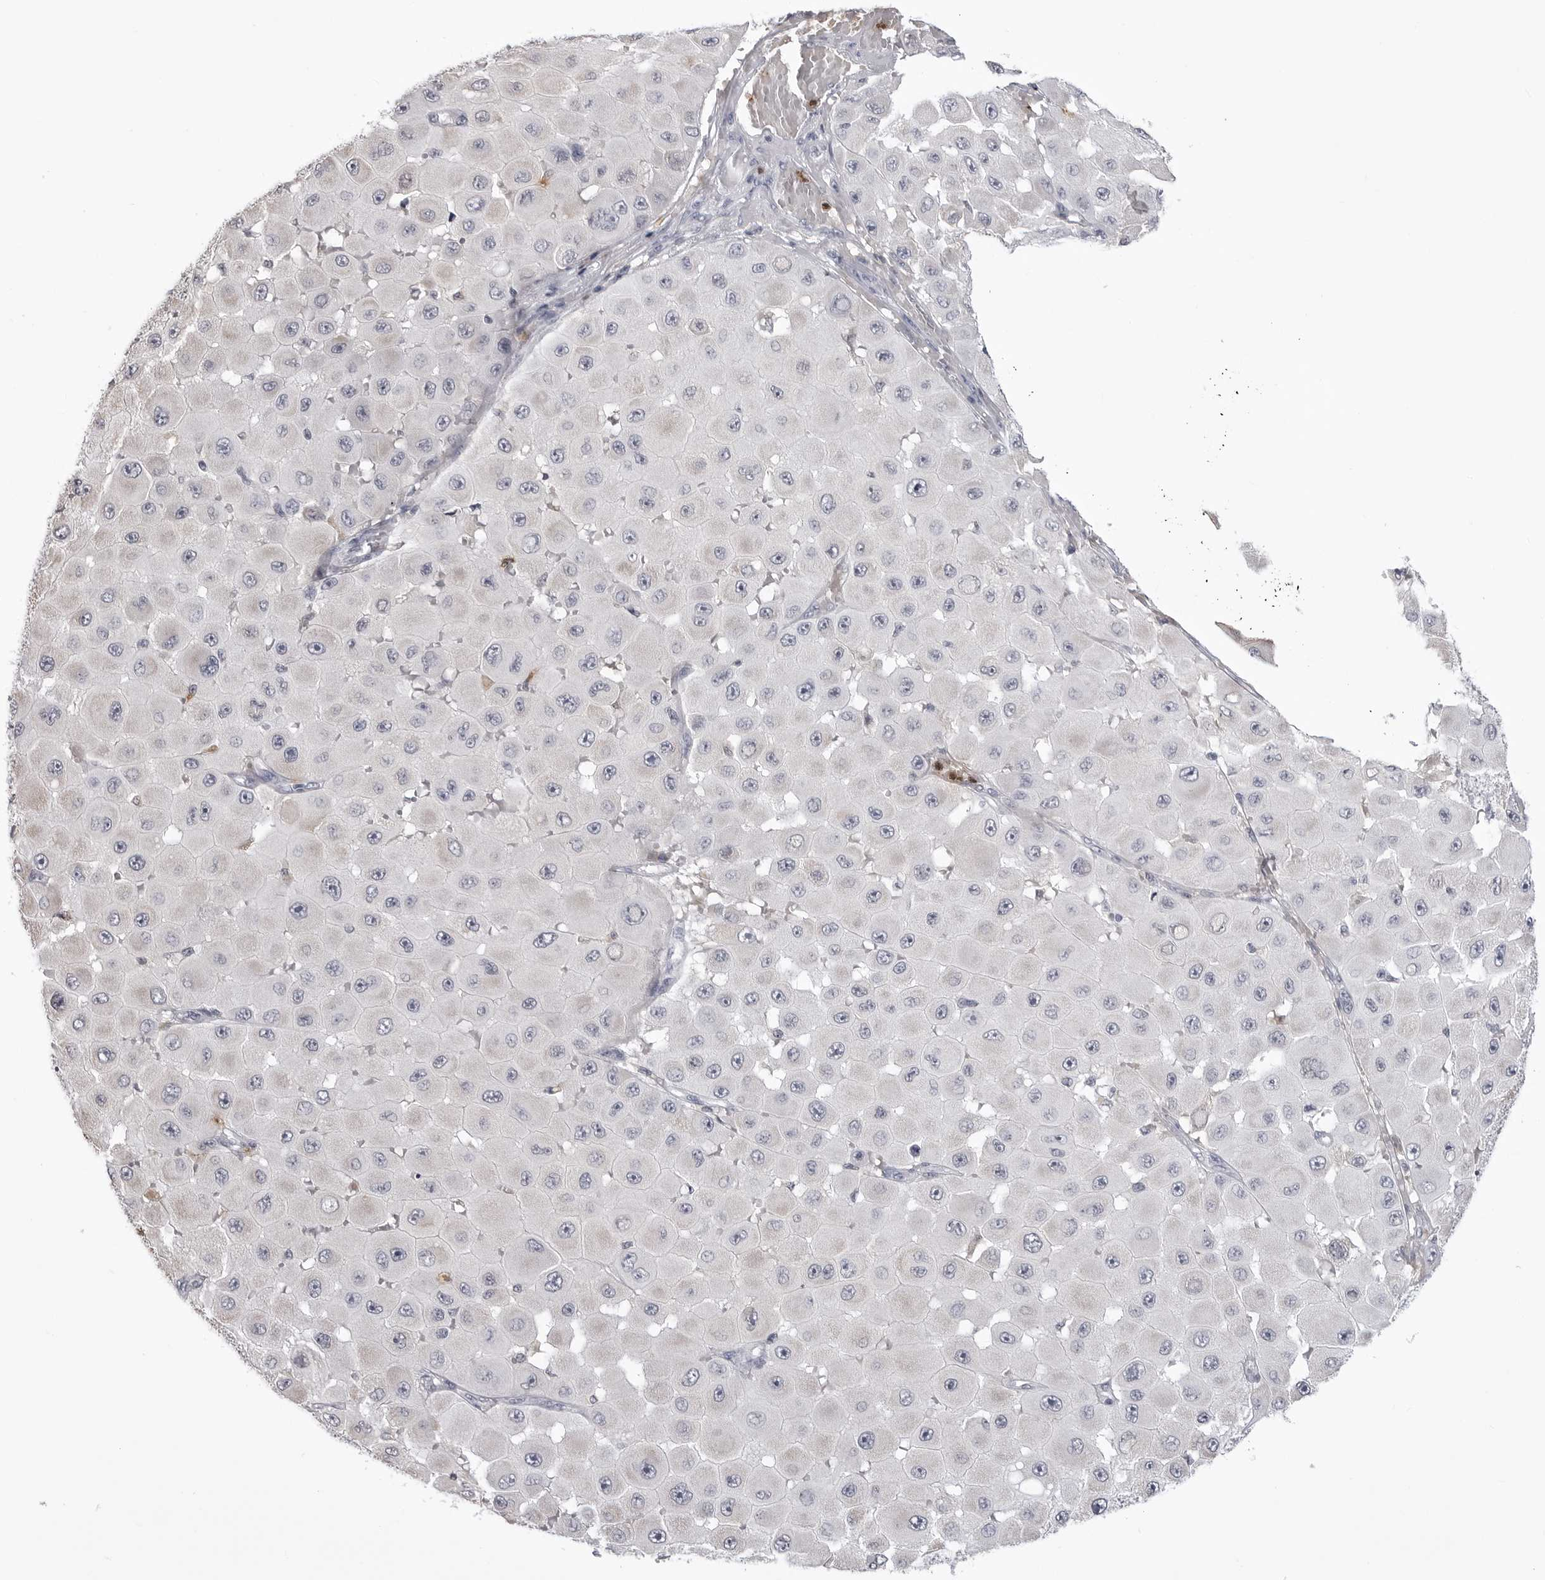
{"staining": {"intensity": "negative", "quantity": "none", "location": "none"}, "tissue": "melanoma", "cell_type": "Tumor cells", "image_type": "cancer", "snomed": [{"axis": "morphology", "description": "Malignant melanoma, NOS"}, {"axis": "topography", "description": "Skin"}], "caption": "DAB immunohistochemical staining of melanoma exhibits no significant staining in tumor cells. (IHC, brightfield microscopy, high magnification).", "gene": "STAP2", "patient": {"sex": "female", "age": 81}}